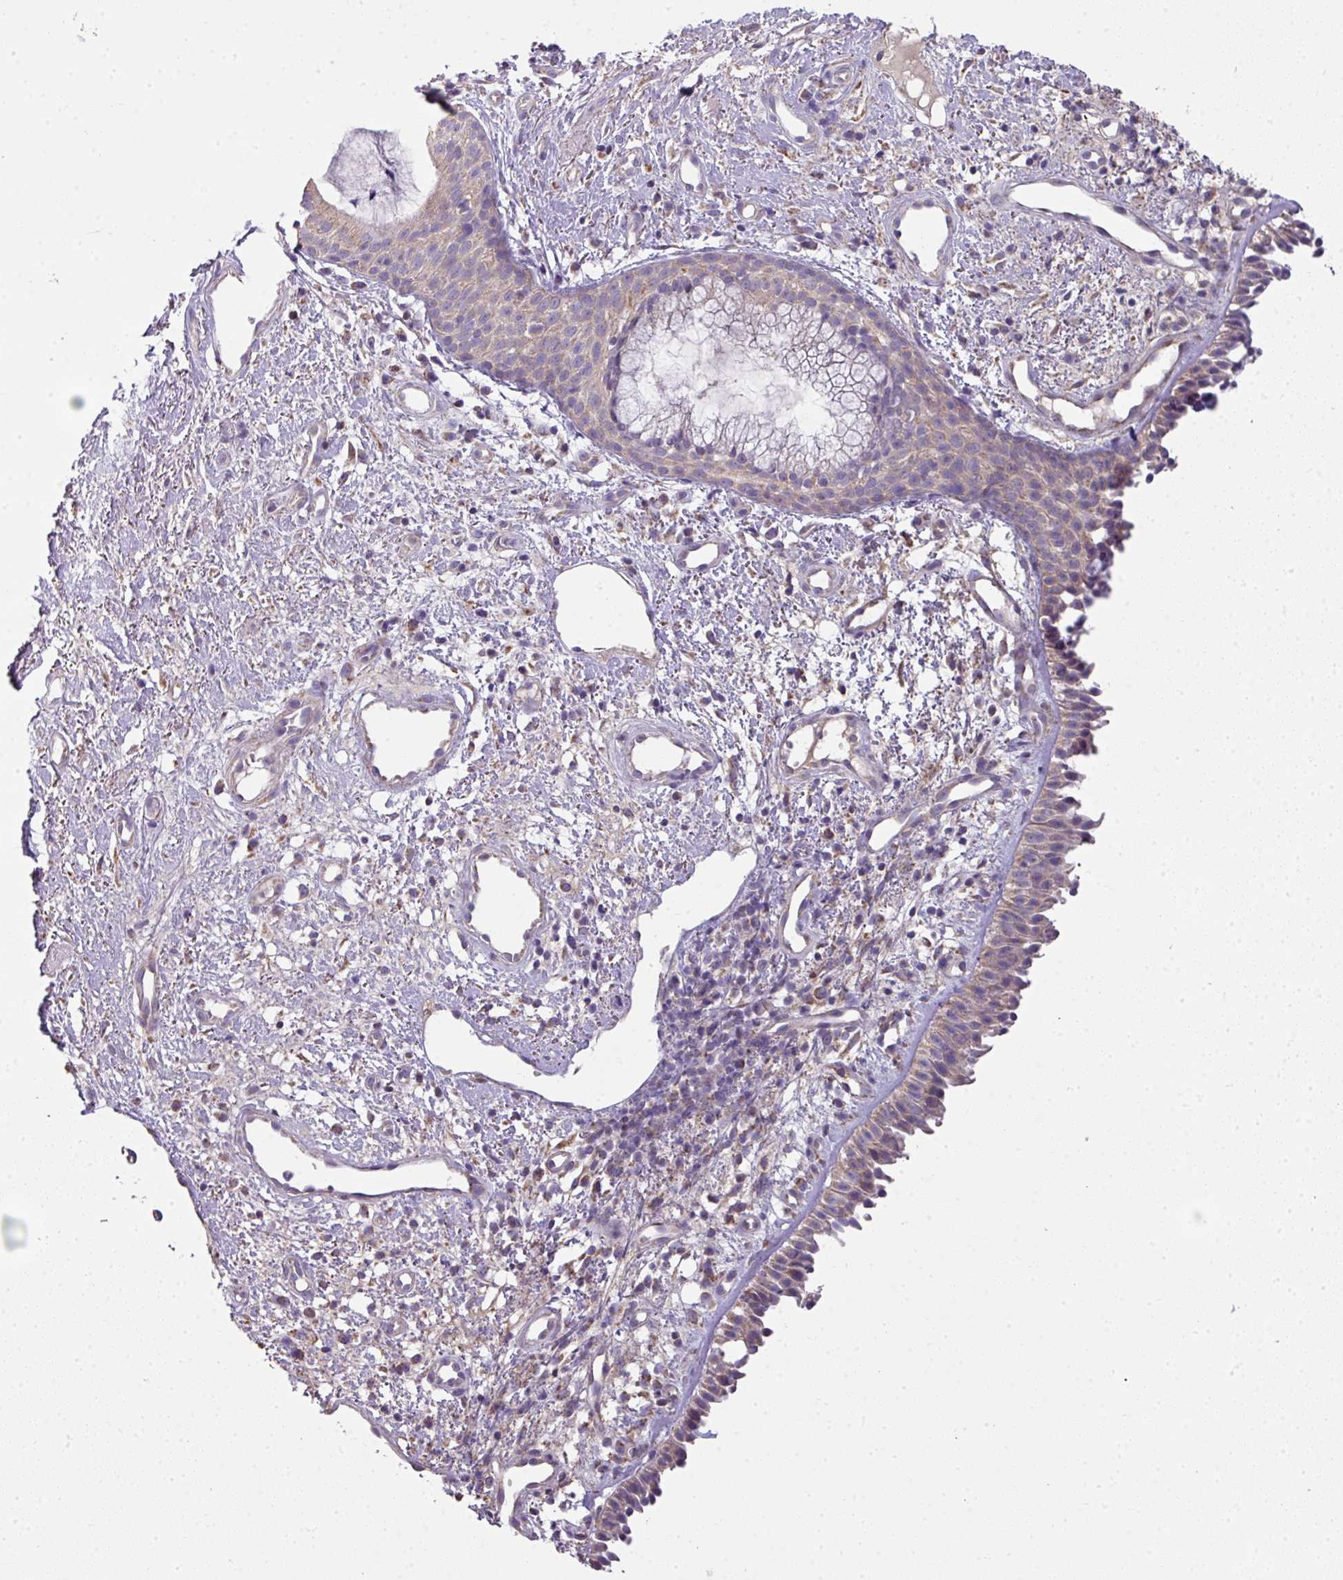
{"staining": {"intensity": "weak", "quantity": "25%-75%", "location": "cytoplasmic/membranous"}, "tissue": "nasopharynx", "cell_type": "Respiratory epithelial cells", "image_type": "normal", "snomed": [{"axis": "morphology", "description": "Normal tissue, NOS"}, {"axis": "topography", "description": "Cartilage tissue"}, {"axis": "topography", "description": "Nasopharynx"}, {"axis": "topography", "description": "Thyroid gland"}], "caption": "An immunohistochemistry (IHC) image of benign tissue is shown. Protein staining in brown highlights weak cytoplasmic/membranous positivity in nasopharynx within respiratory epithelial cells. (DAB (3,3'-diaminobenzidine) IHC with brightfield microscopy, high magnification).", "gene": "PALS2", "patient": {"sex": "male", "age": 63}}